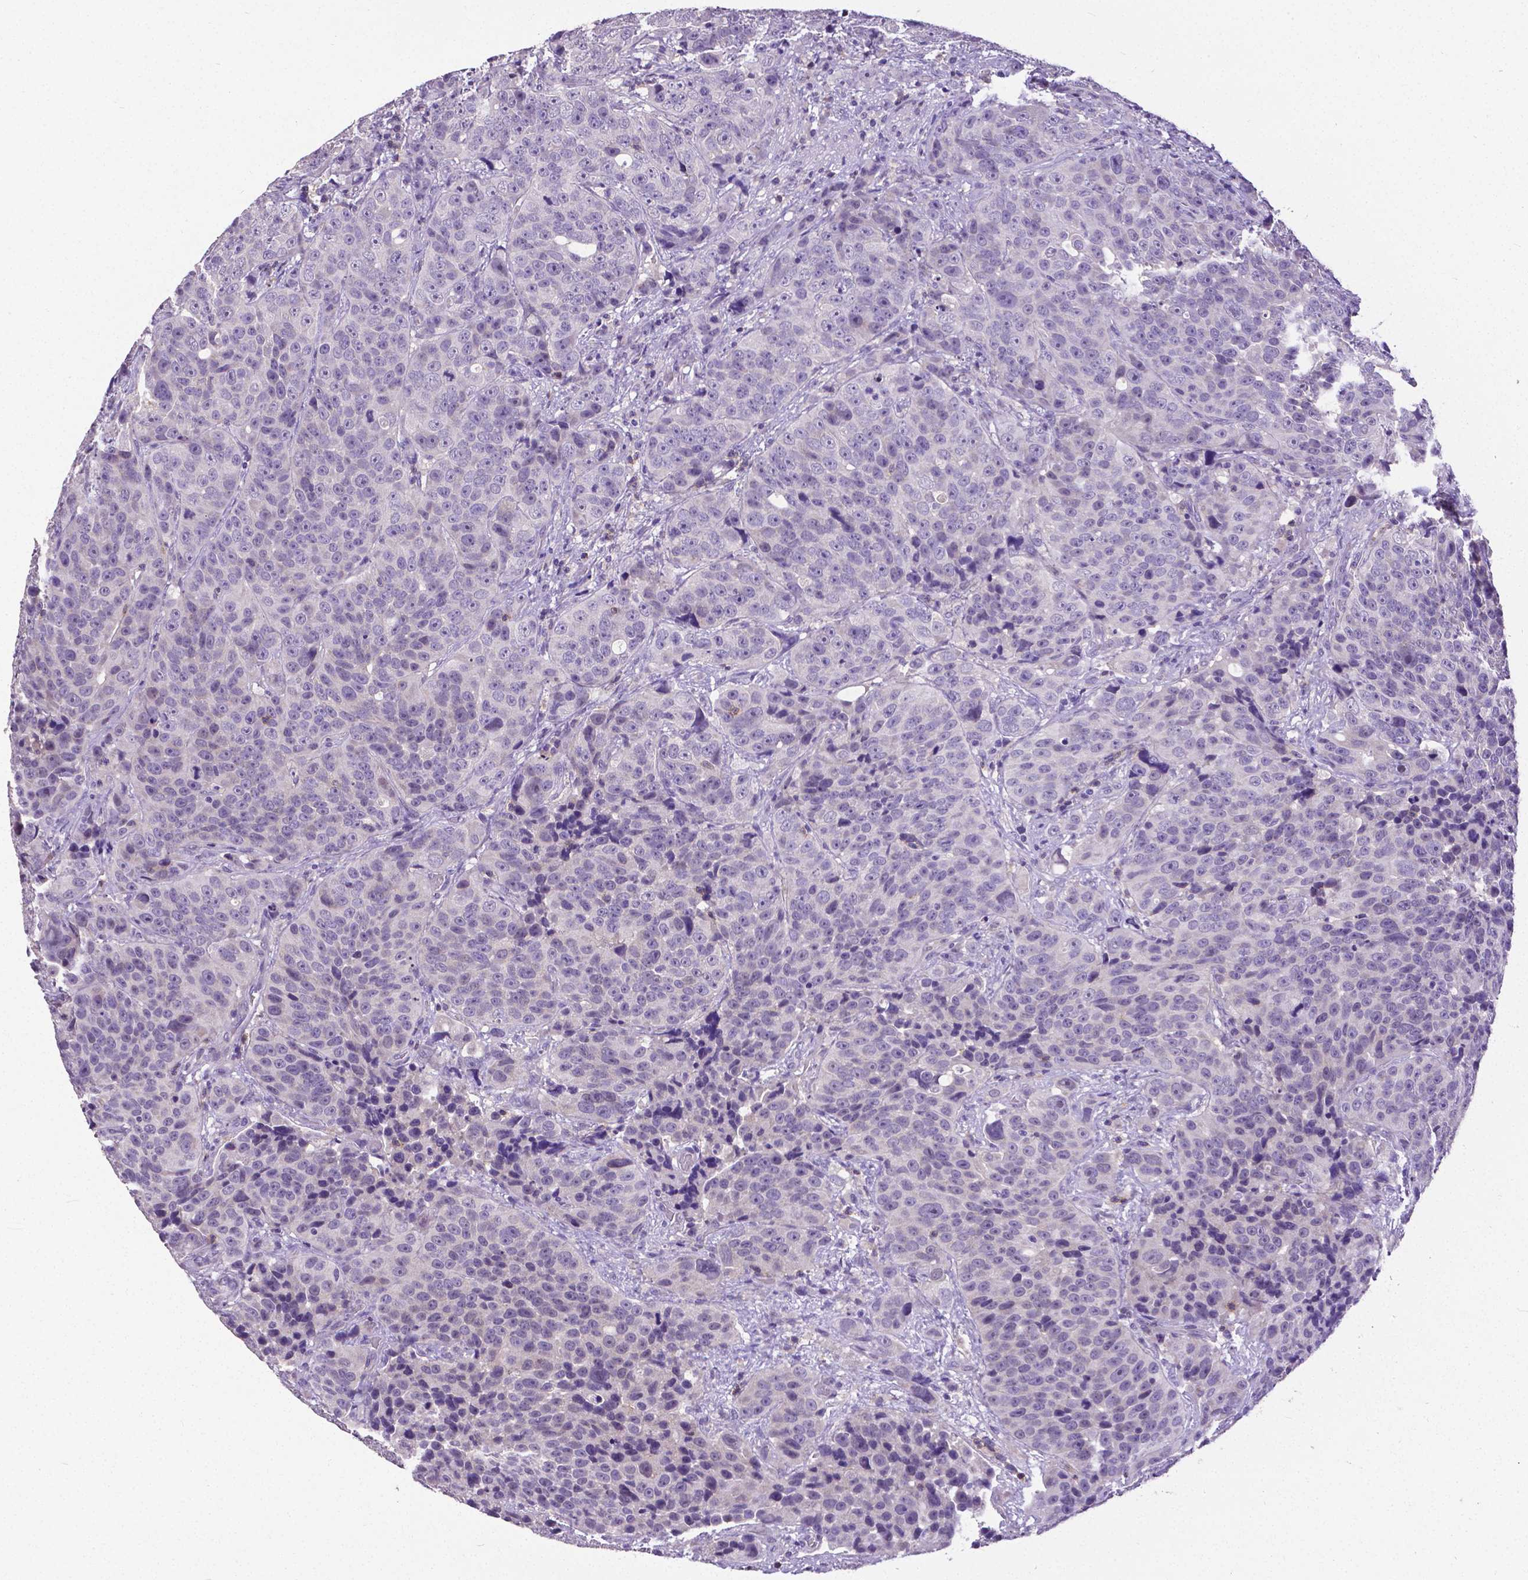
{"staining": {"intensity": "negative", "quantity": "none", "location": "none"}, "tissue": "urothelial cancer", "cell_type": "Tumor cells", "image_type": "cancer", "snomed": [{"axis": "morphology", "description": "Urothelial carcinoma, NOS"}, {"axis": "topography", "description": "Urinary bladder"}], "caption": "IHC of human urothelial cancer shows no expression in tumor cells.", "gene": "CD4", "patient": {"sex": "male", "age": 52}}